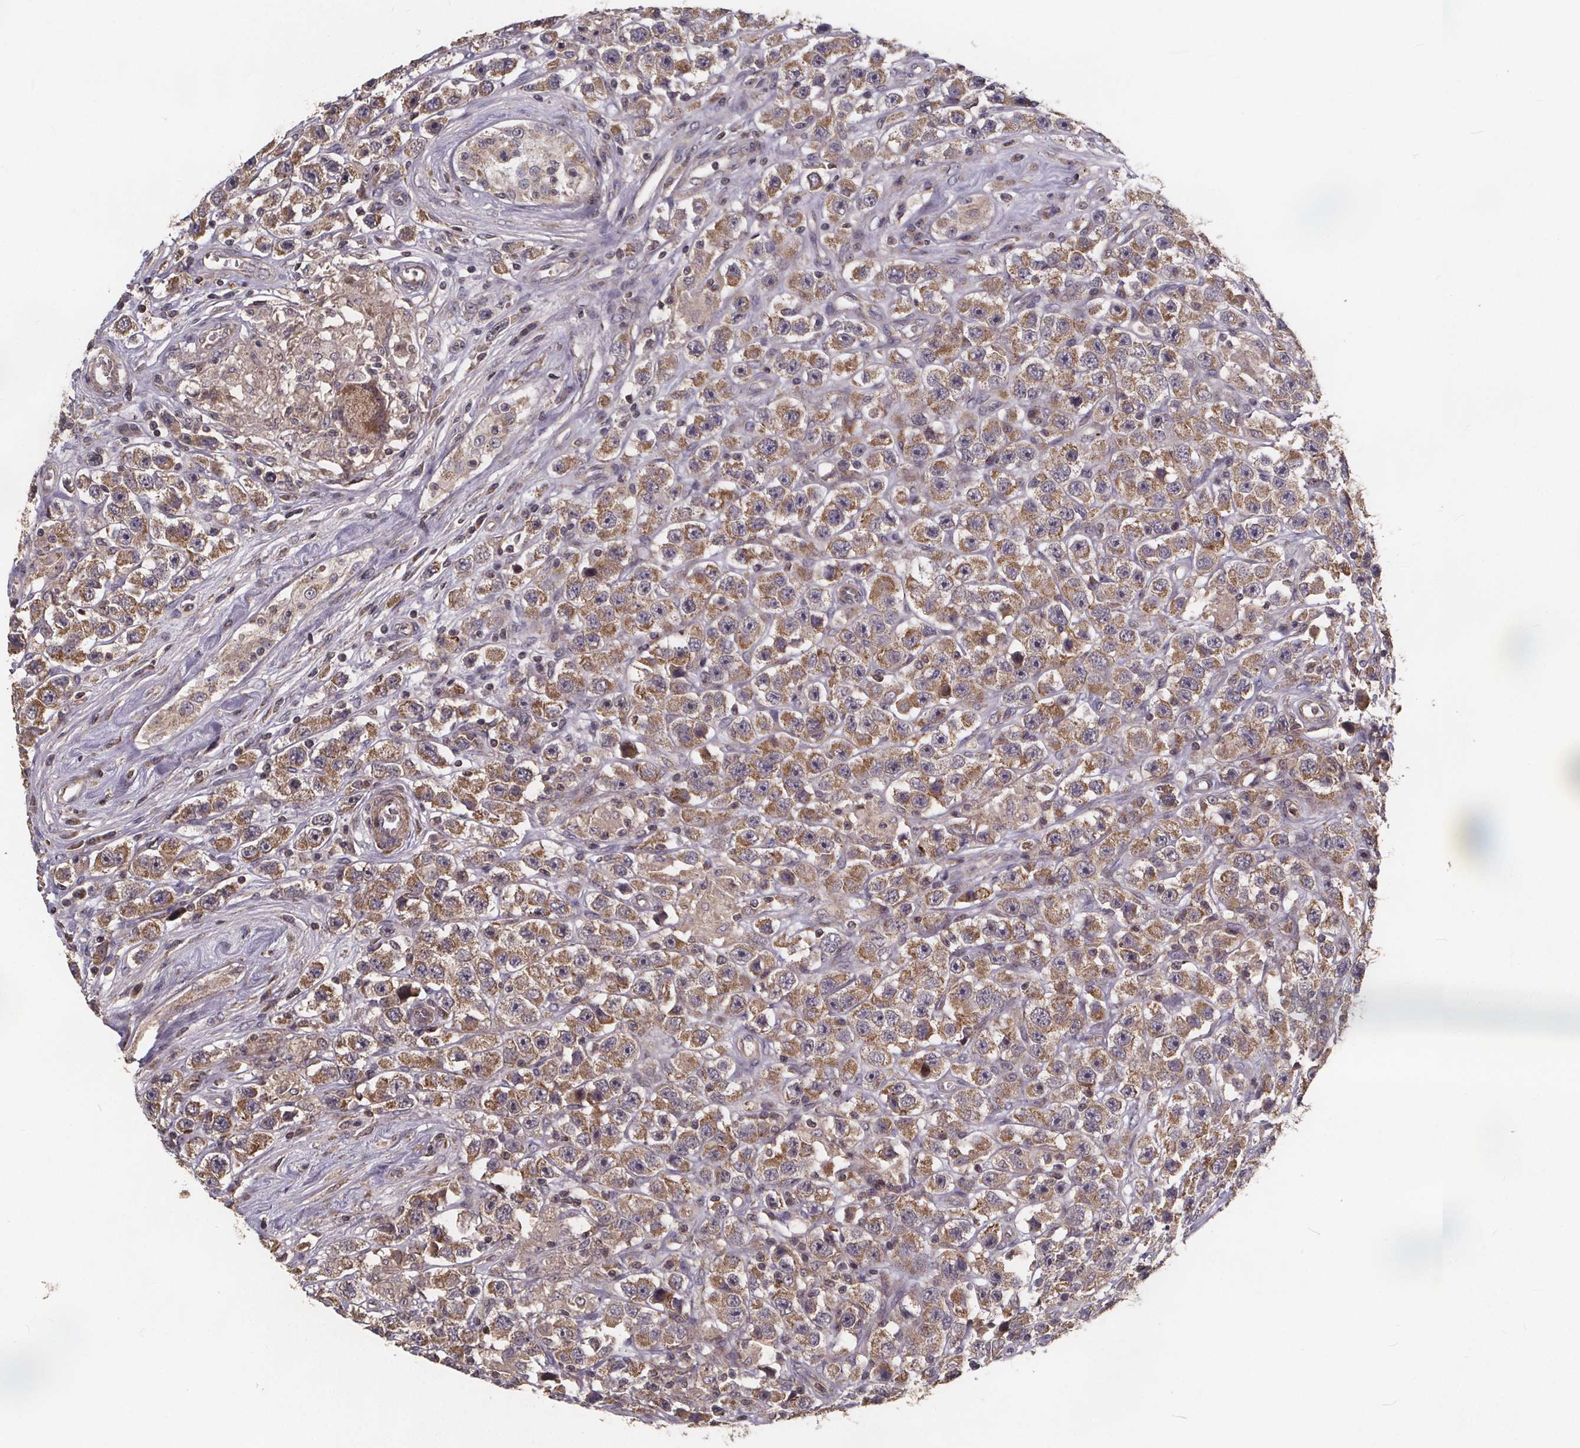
{"staining": {"intensity": "moderate", "quantity": ">75%", "location": "cytoplasmic/membranous"}, "tissue": "testis cancer", "cell_type": "Tumor cells", "image_type": "cancer", "snomed": [{"axis": "morphology", "description": "Seminoma, NOS"}, {"axis": "topography", "description": "Testis"}], "caption": "The image shows a brown stain indicating the presence of a protein in the cytoplasmic/membranous of tumor cells in testis cancer (seminoma).", "gene": "YME1L1", "patient": {"sex": "male", "age": 45}}